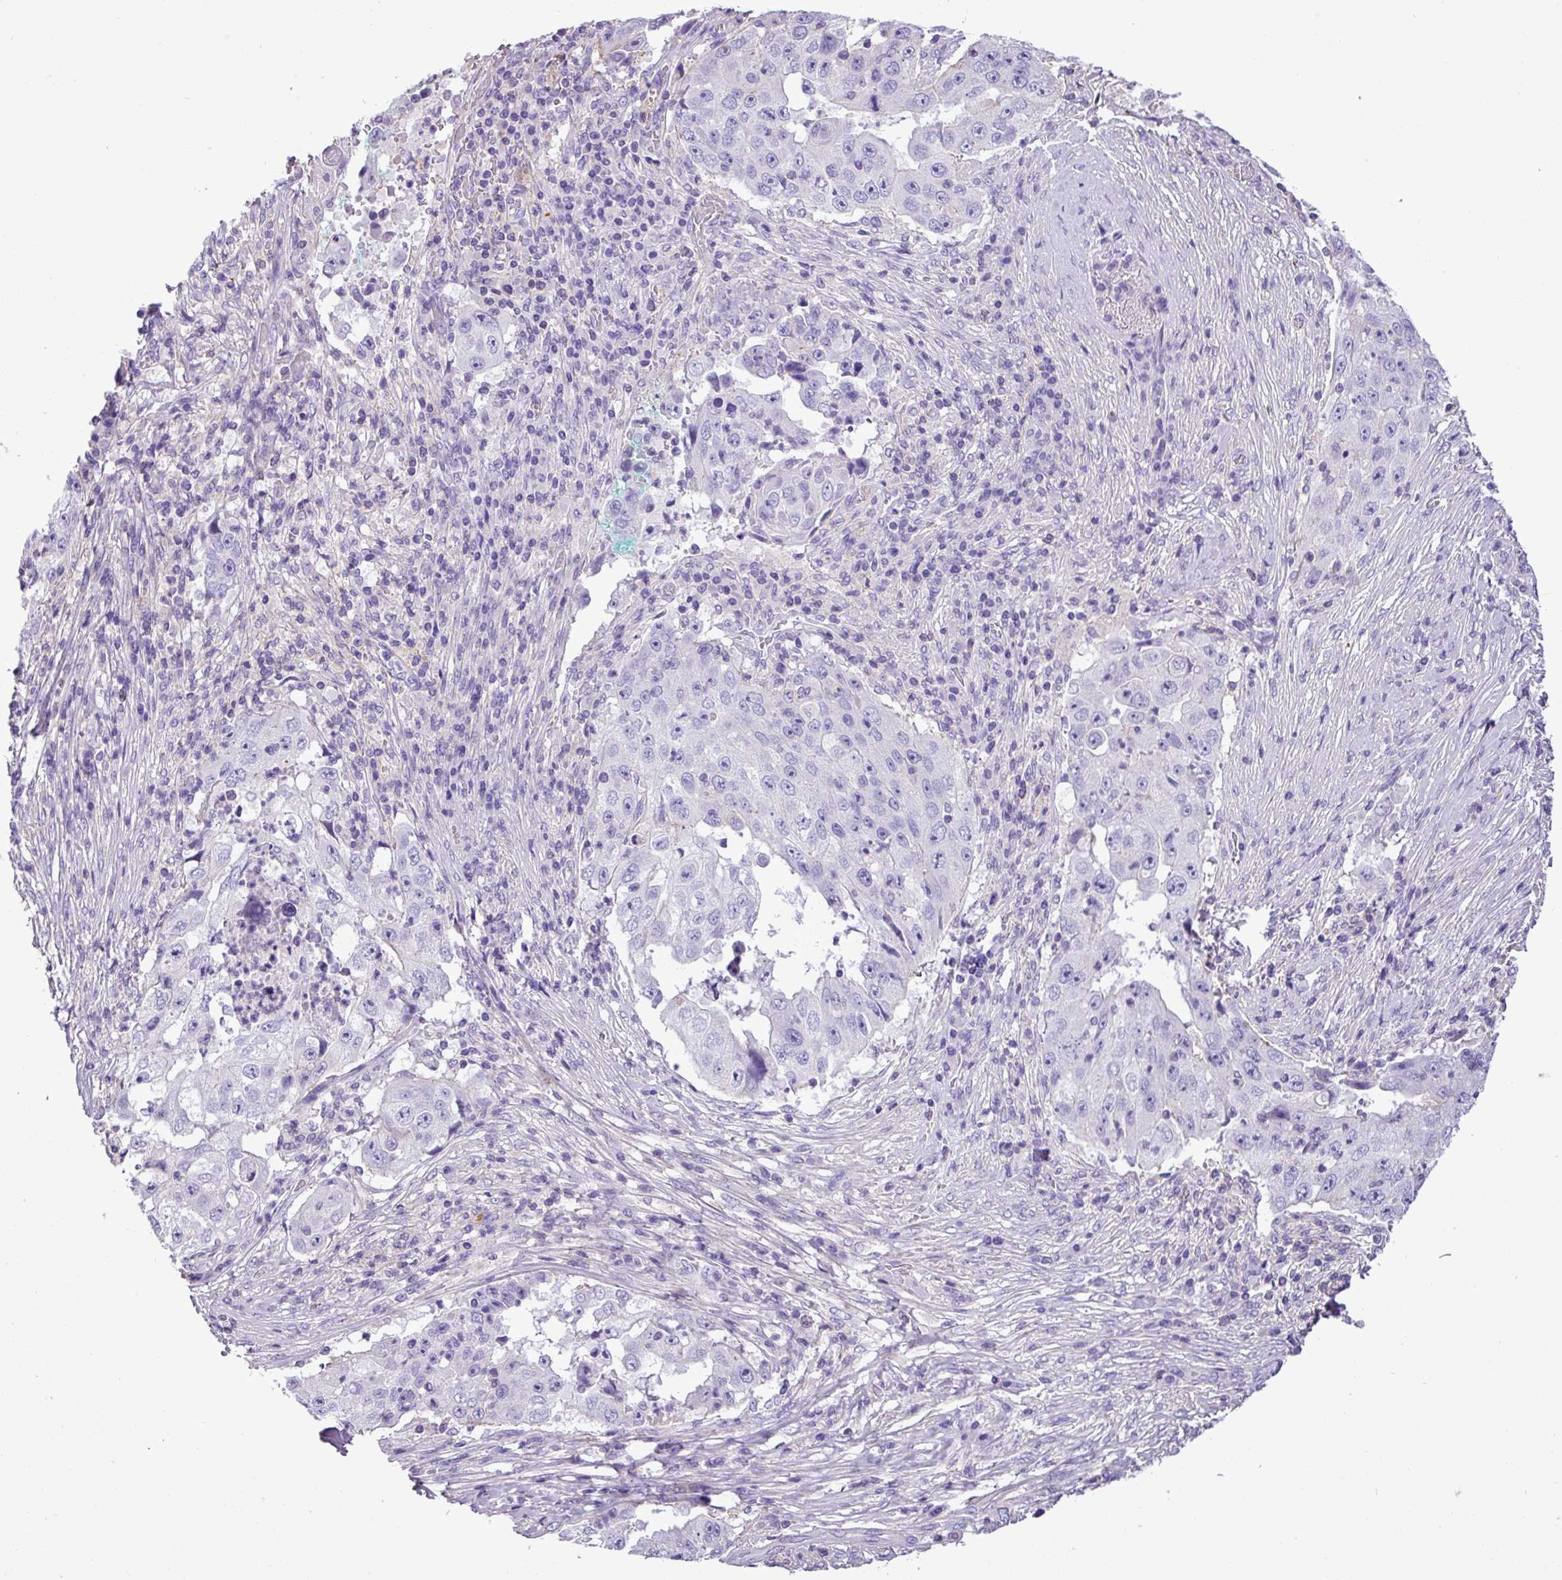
{"staining": {"intensity": "negative", "quantity": "none", "location": "none"}, "tissue": "lung cancer", "cell_type": "Tumor cells", "image_type": "cancer", "snomed": [{"axis": "morphology", "description": "Squamous cell carcinoma, NOS"}, {"axis": "topography", "description": "Lung"}], "caption": "Immunohistochemistry (IHC) of human squamous cell carcinoma (lung) displays no expression in tumor cells. Brightfield microscopy of IHC stained with DAB (3,3'-diaminobenzidine) (brown) and hematoxylin (blue), captured at high magnification.", "gene": "ZNF334", "patient": {"sex": "male", "age": 64}}